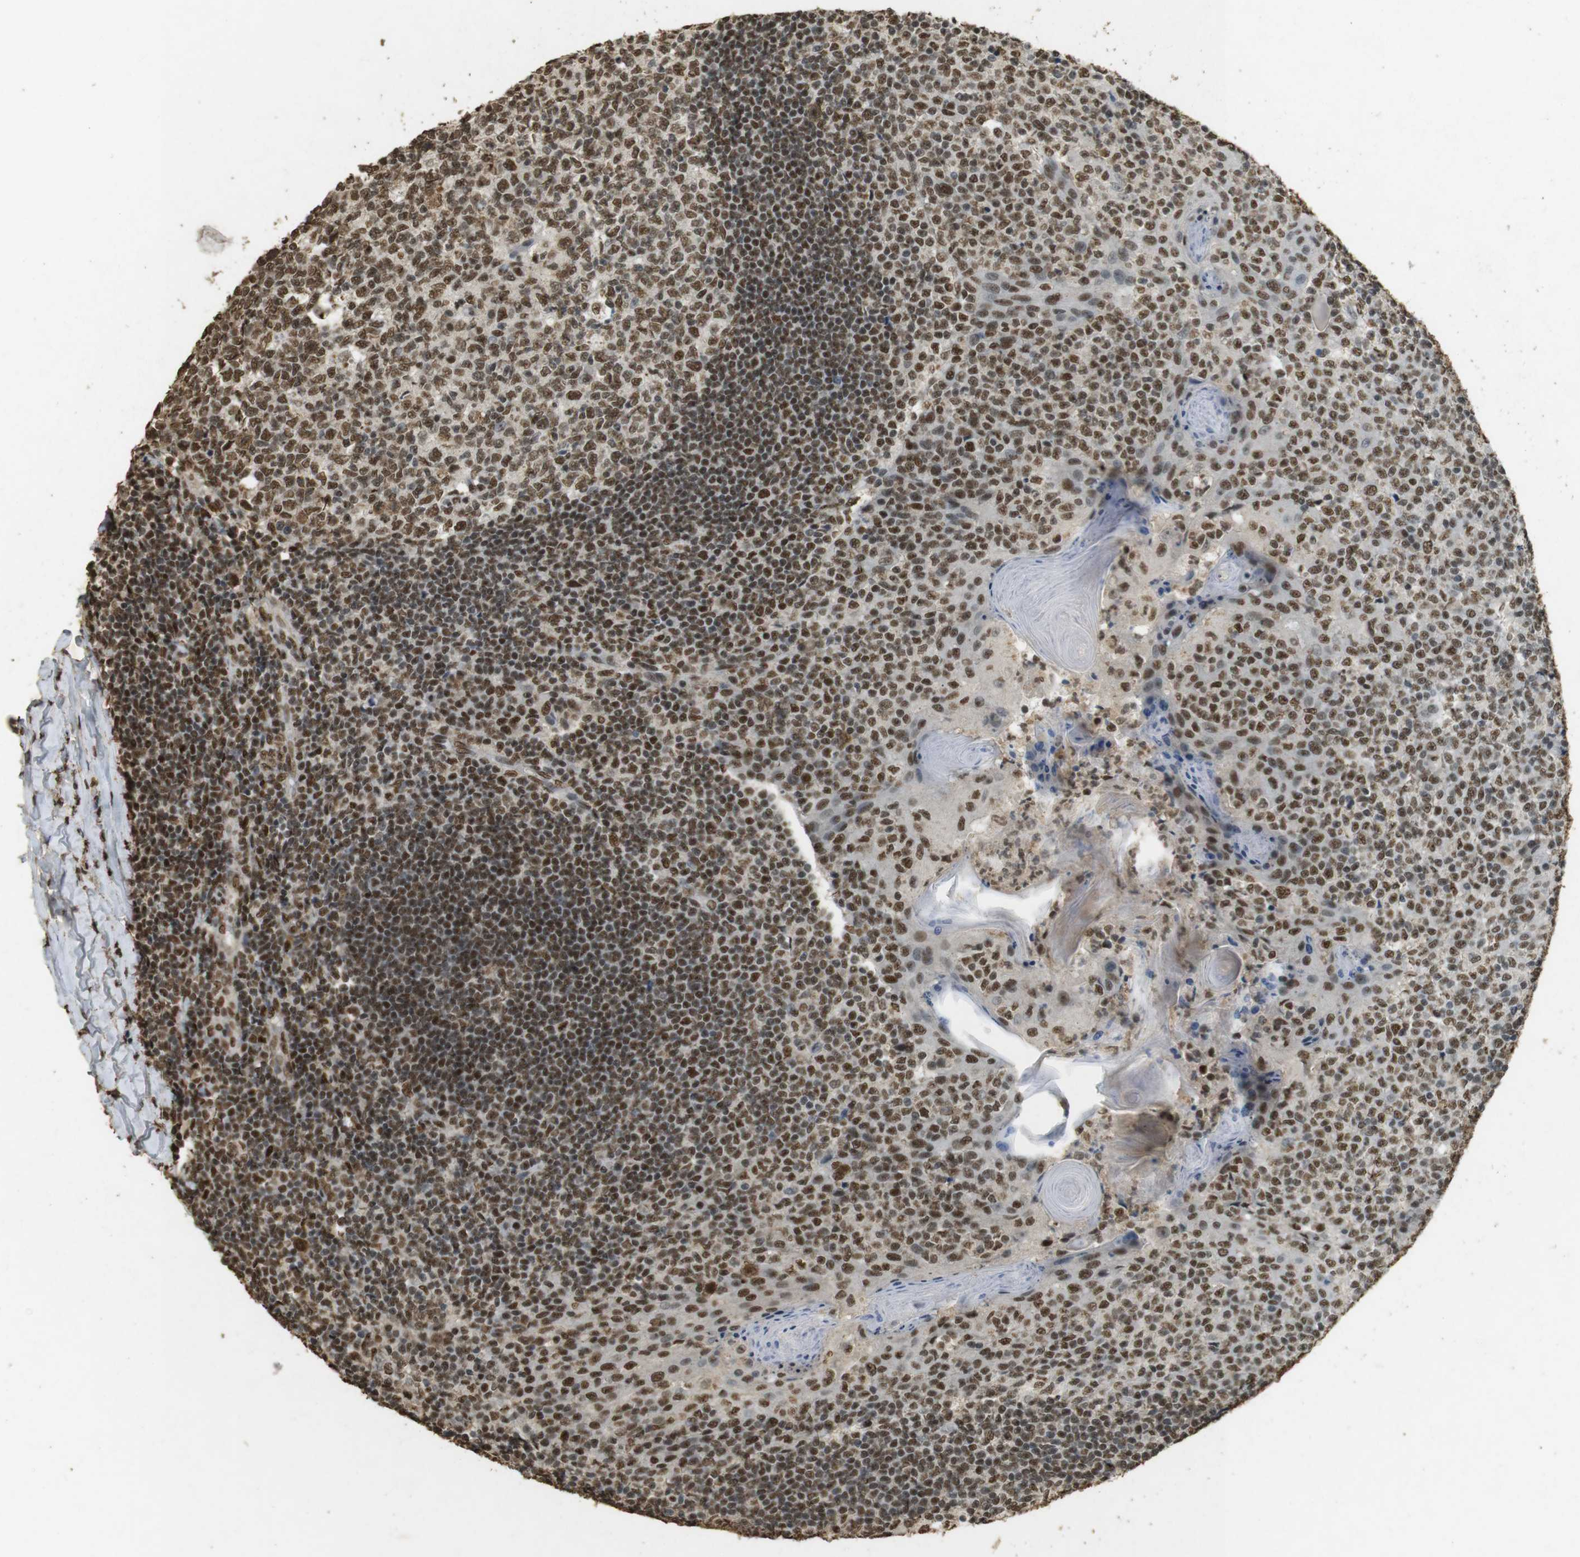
{"staining": {"intensity": "strong", "quantity": ">75%", "location": "nuclear"}, "tissue": "tonsil", "cell_type": "Germinal center cells", "image_type": "normal", "snomed": [{"axis": "morphology", "description": "Normal tissue, NOS"}, {"axis": "topography", "description": "Tonsil"}], "caption": "Human tonsil stained for a protein (brown) displays strong nuclear positive staining in about >75% of germinal center cells.", "gene": "GATA4", "patient": {"sex": "female", "age": 19}}